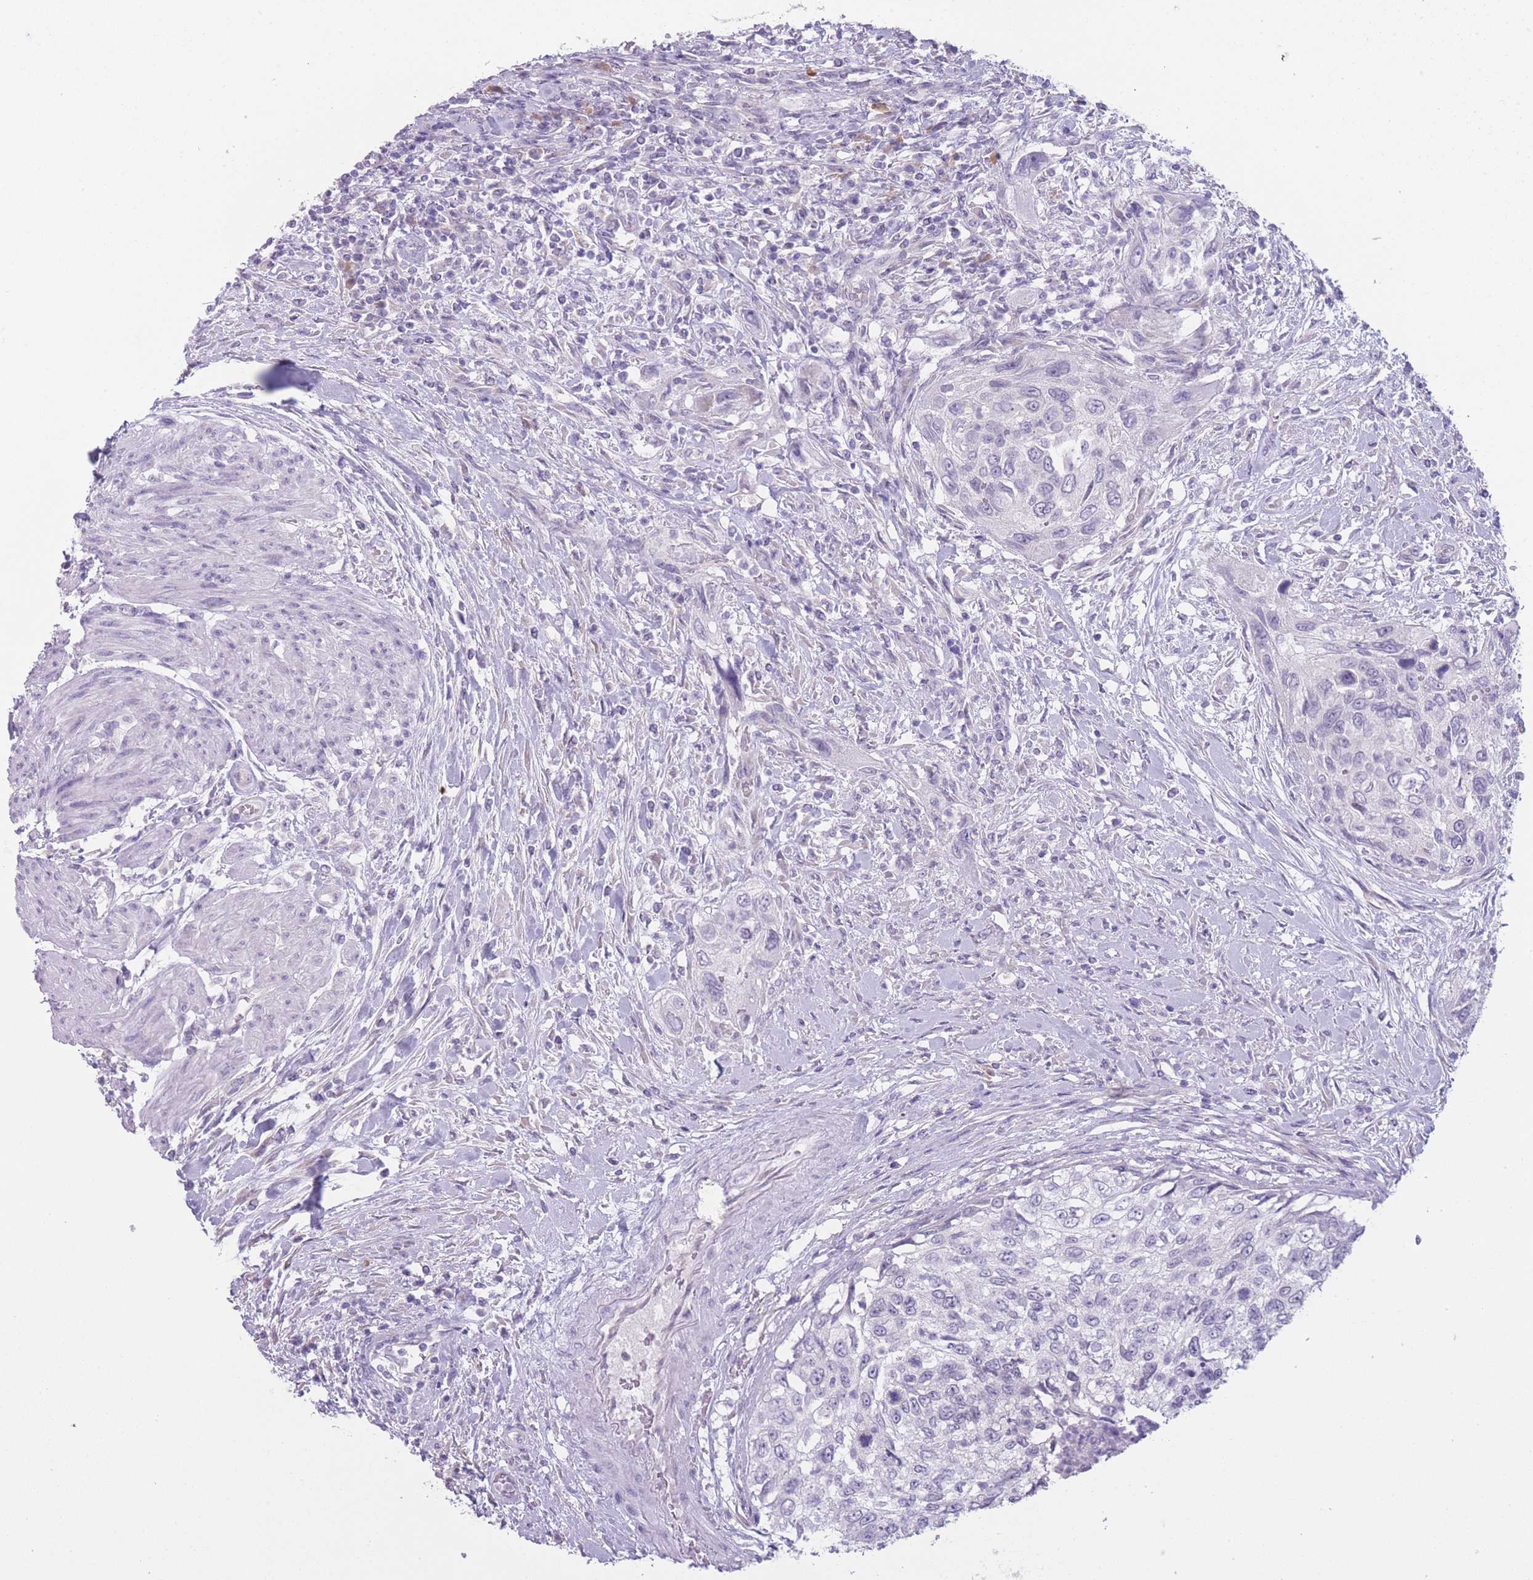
{"staining": {"intensity": "negative", "quantity": "none", "location": "none"}, "tissue": "urothelial cancer", "cell_type": "Tumor cells", "image_type": "cancer", "snomed": [{"axis": "morphology", "description": "Urothelial carcinoma, High grade"}, {"axis": "topography", "description": "Urinary bladder"}], "caption": "DAB (3,3'-diaminobenzidine) immunohistochemical staining of urothelial carcinoma (high-grade) demonstrates no significant staining in tumor cells.", "gene": "DCANP1", "patient": {"sex": "female", "age": 60}}